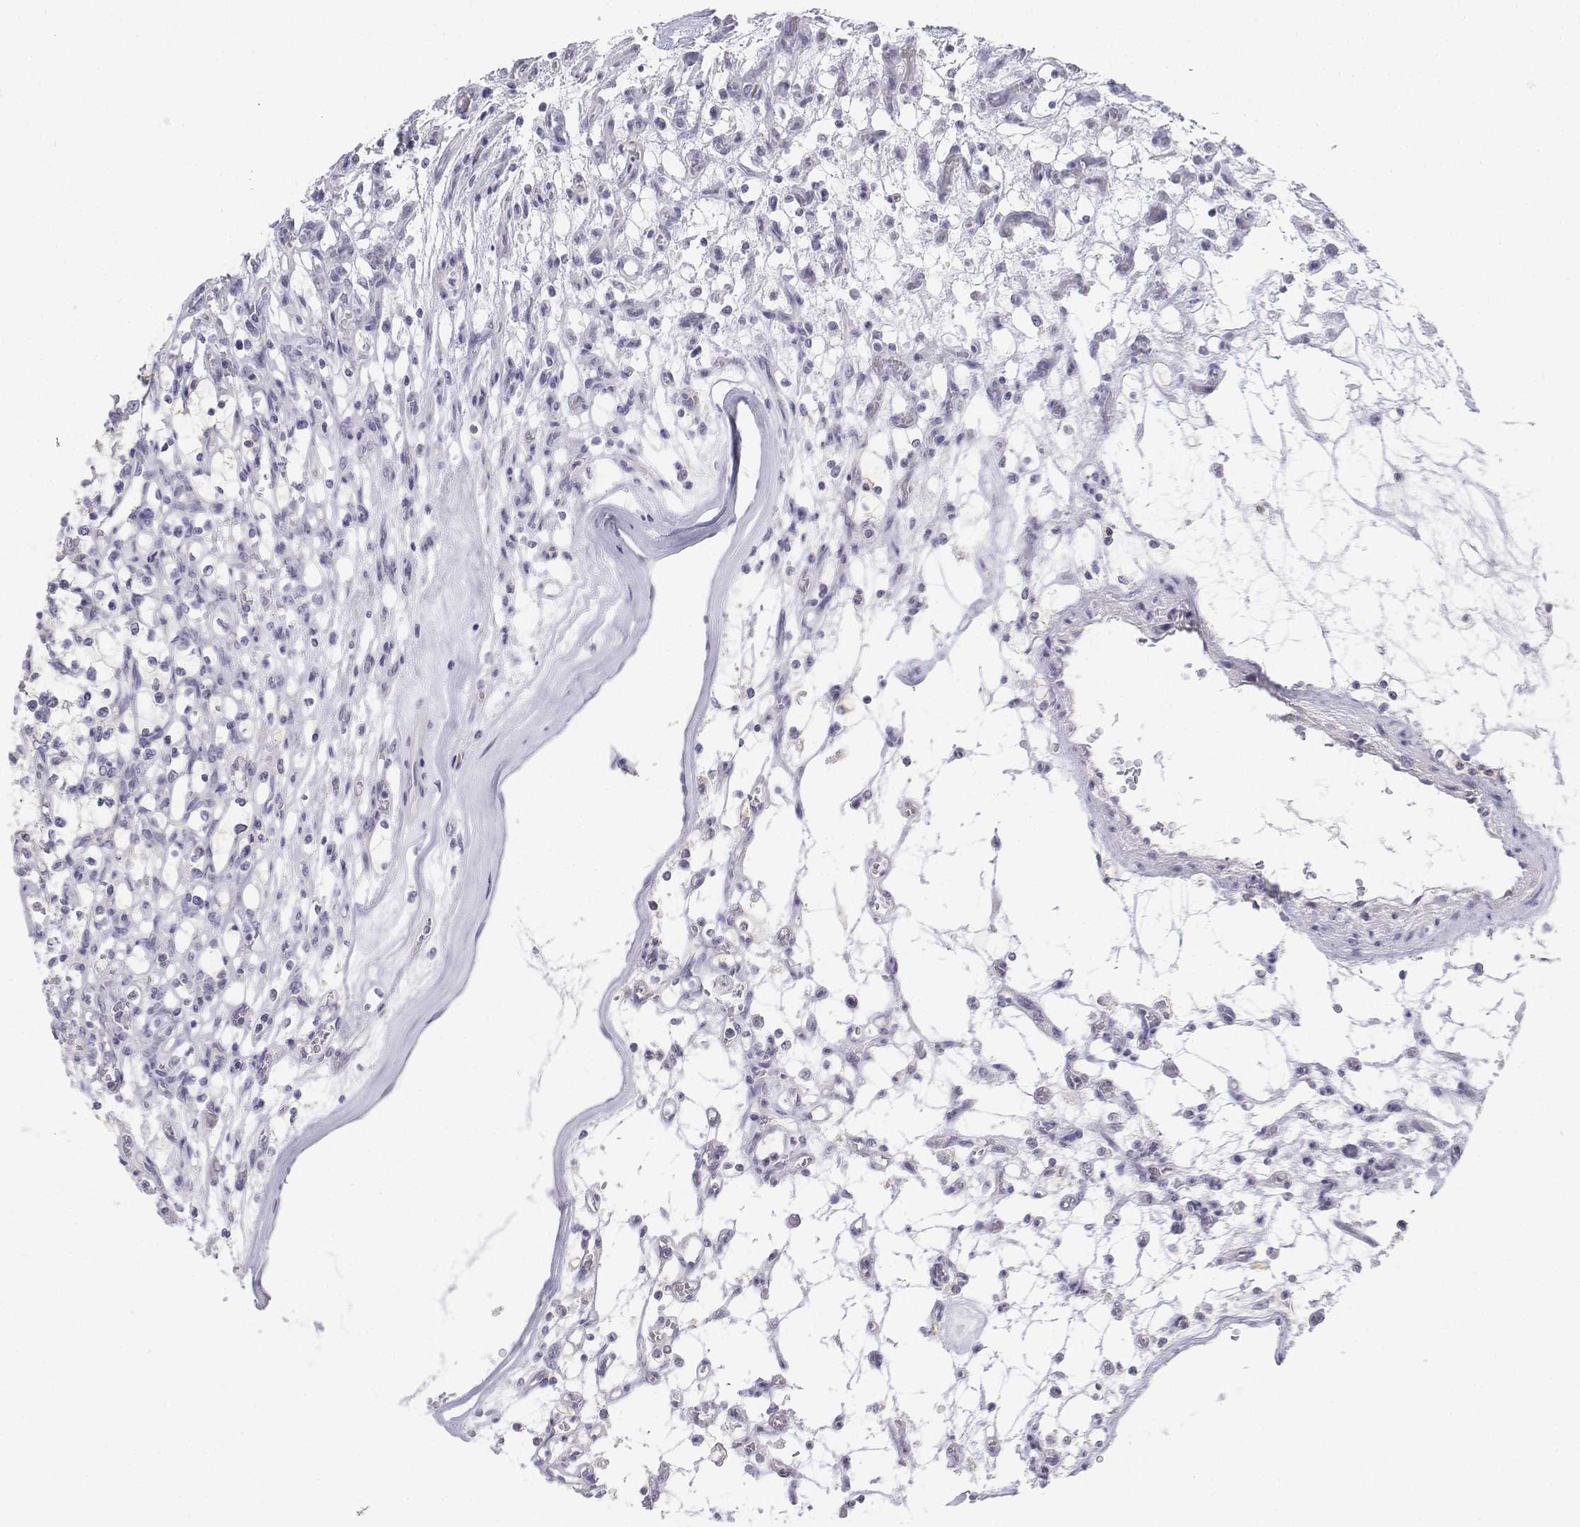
{"staining": {"intensity": "negative", "quantity": "none", "location": "none"}, "tissue": "renal cancer", "cell_type": "Tumor cells", "image_type": "cancer", "snomed": [{"axis": "morphology", "description": "Adenocarcinoma, NOS"}, {"axis": "topography", "description": "Kidney"}], "caption": "Immunohistochemistry (IHC) of human renal cancer displays no staining in tumor cells. (Stains: DAB immunohistochemistry with hematoxylin counter stain, Microscopy: brightfield microscopy at high magnification).", "gene": "LGSN", "patient": {"sex": "female", "age": 69}}